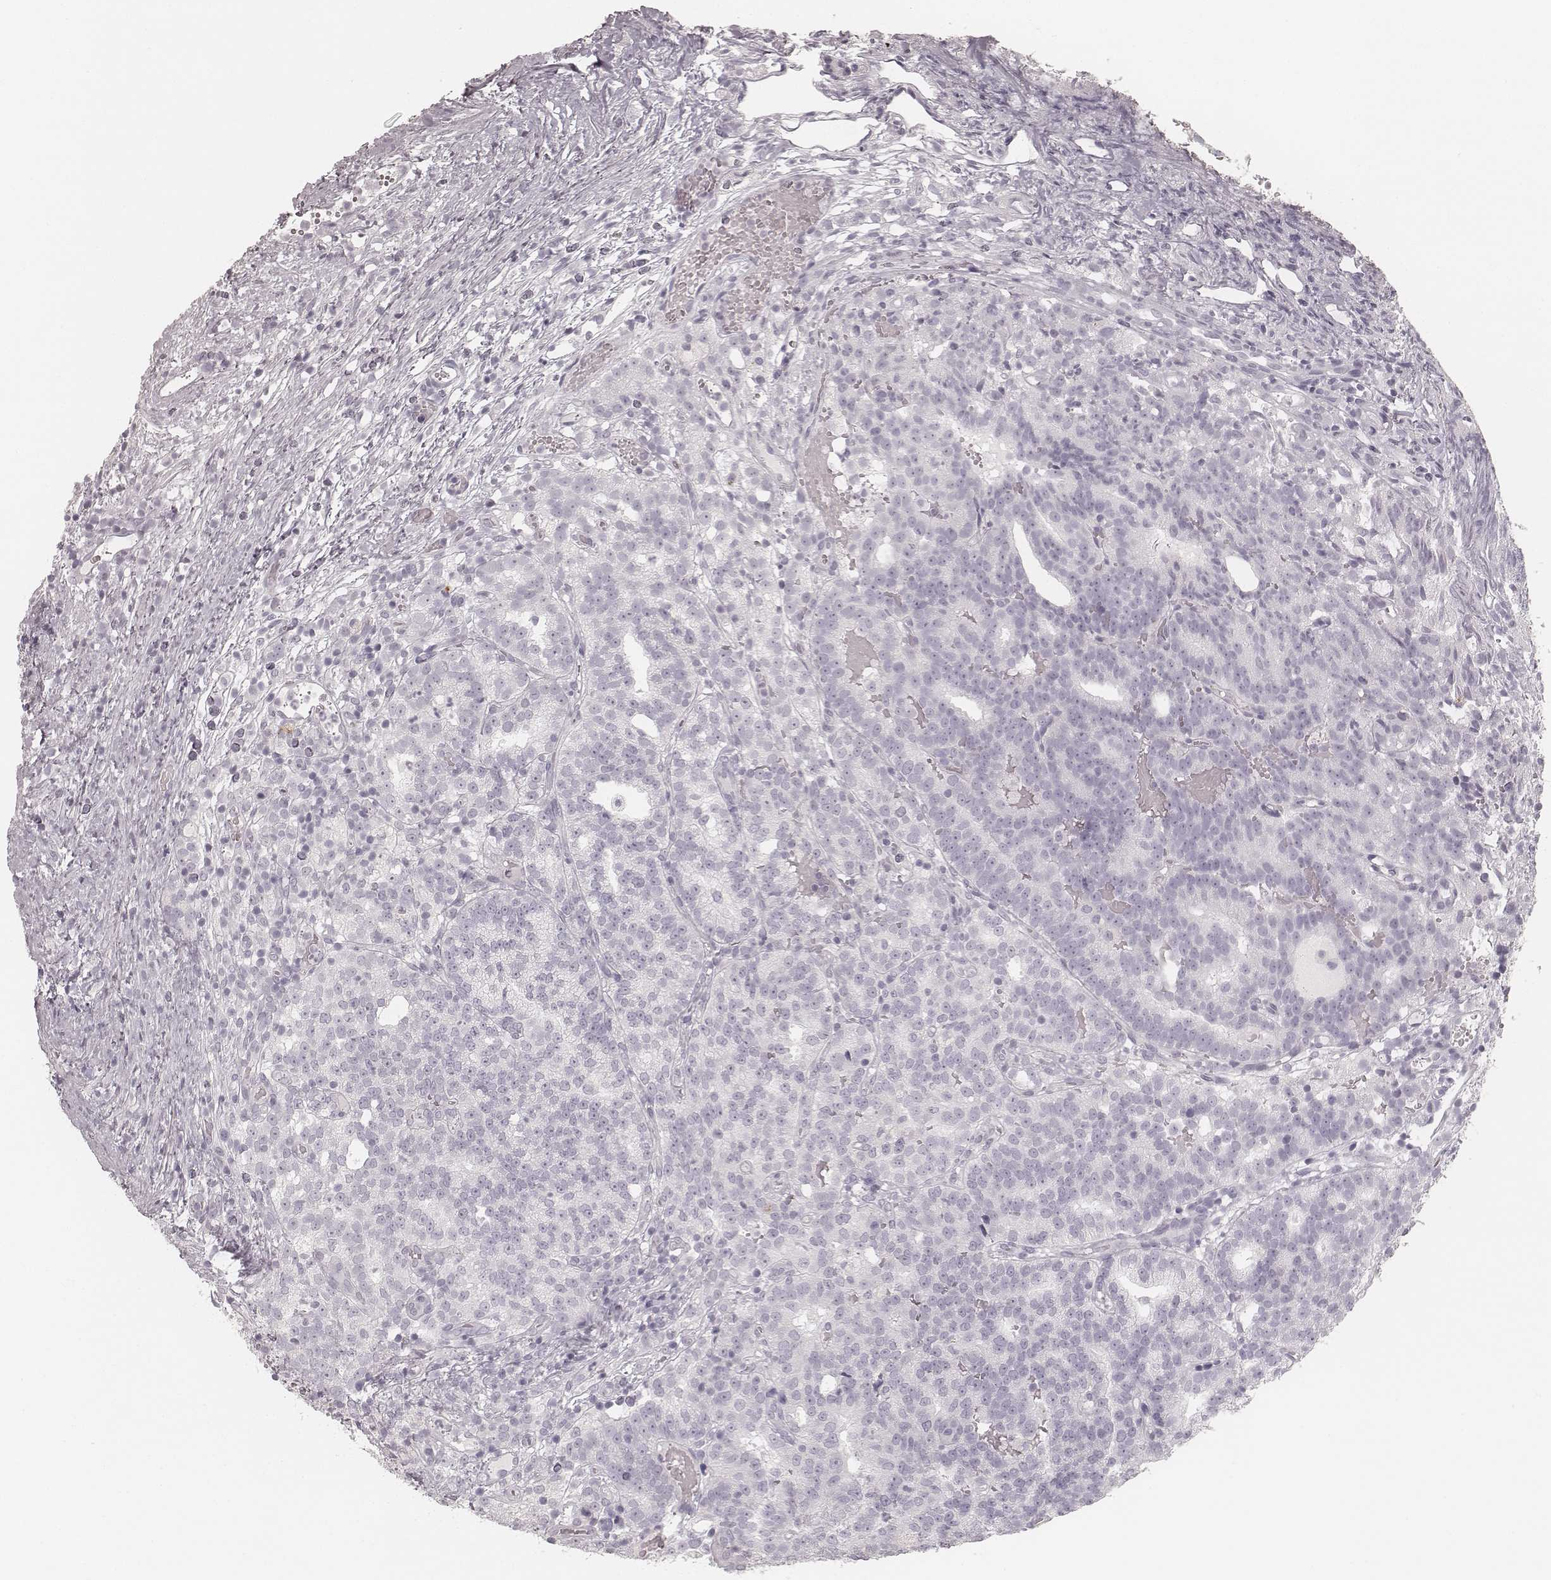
{"staining": {"intensity": "negative", "quantity": "none", "location": "none"}, "tissue": "prostate cancer", "cell_type": "Tumor cells", "image_type": "cancer", "snomed": [{"axis": "morphology", "description": "Adenocarcinoma, High grade"}, {"axis": "topography", "description": "Prostate"}], "caption": "Tumor cells show no significant expression in adenocarcinoma (high-grade) (prostate).", "gene": "KRT72", "patient": {"sex": "male", "age": 53}}